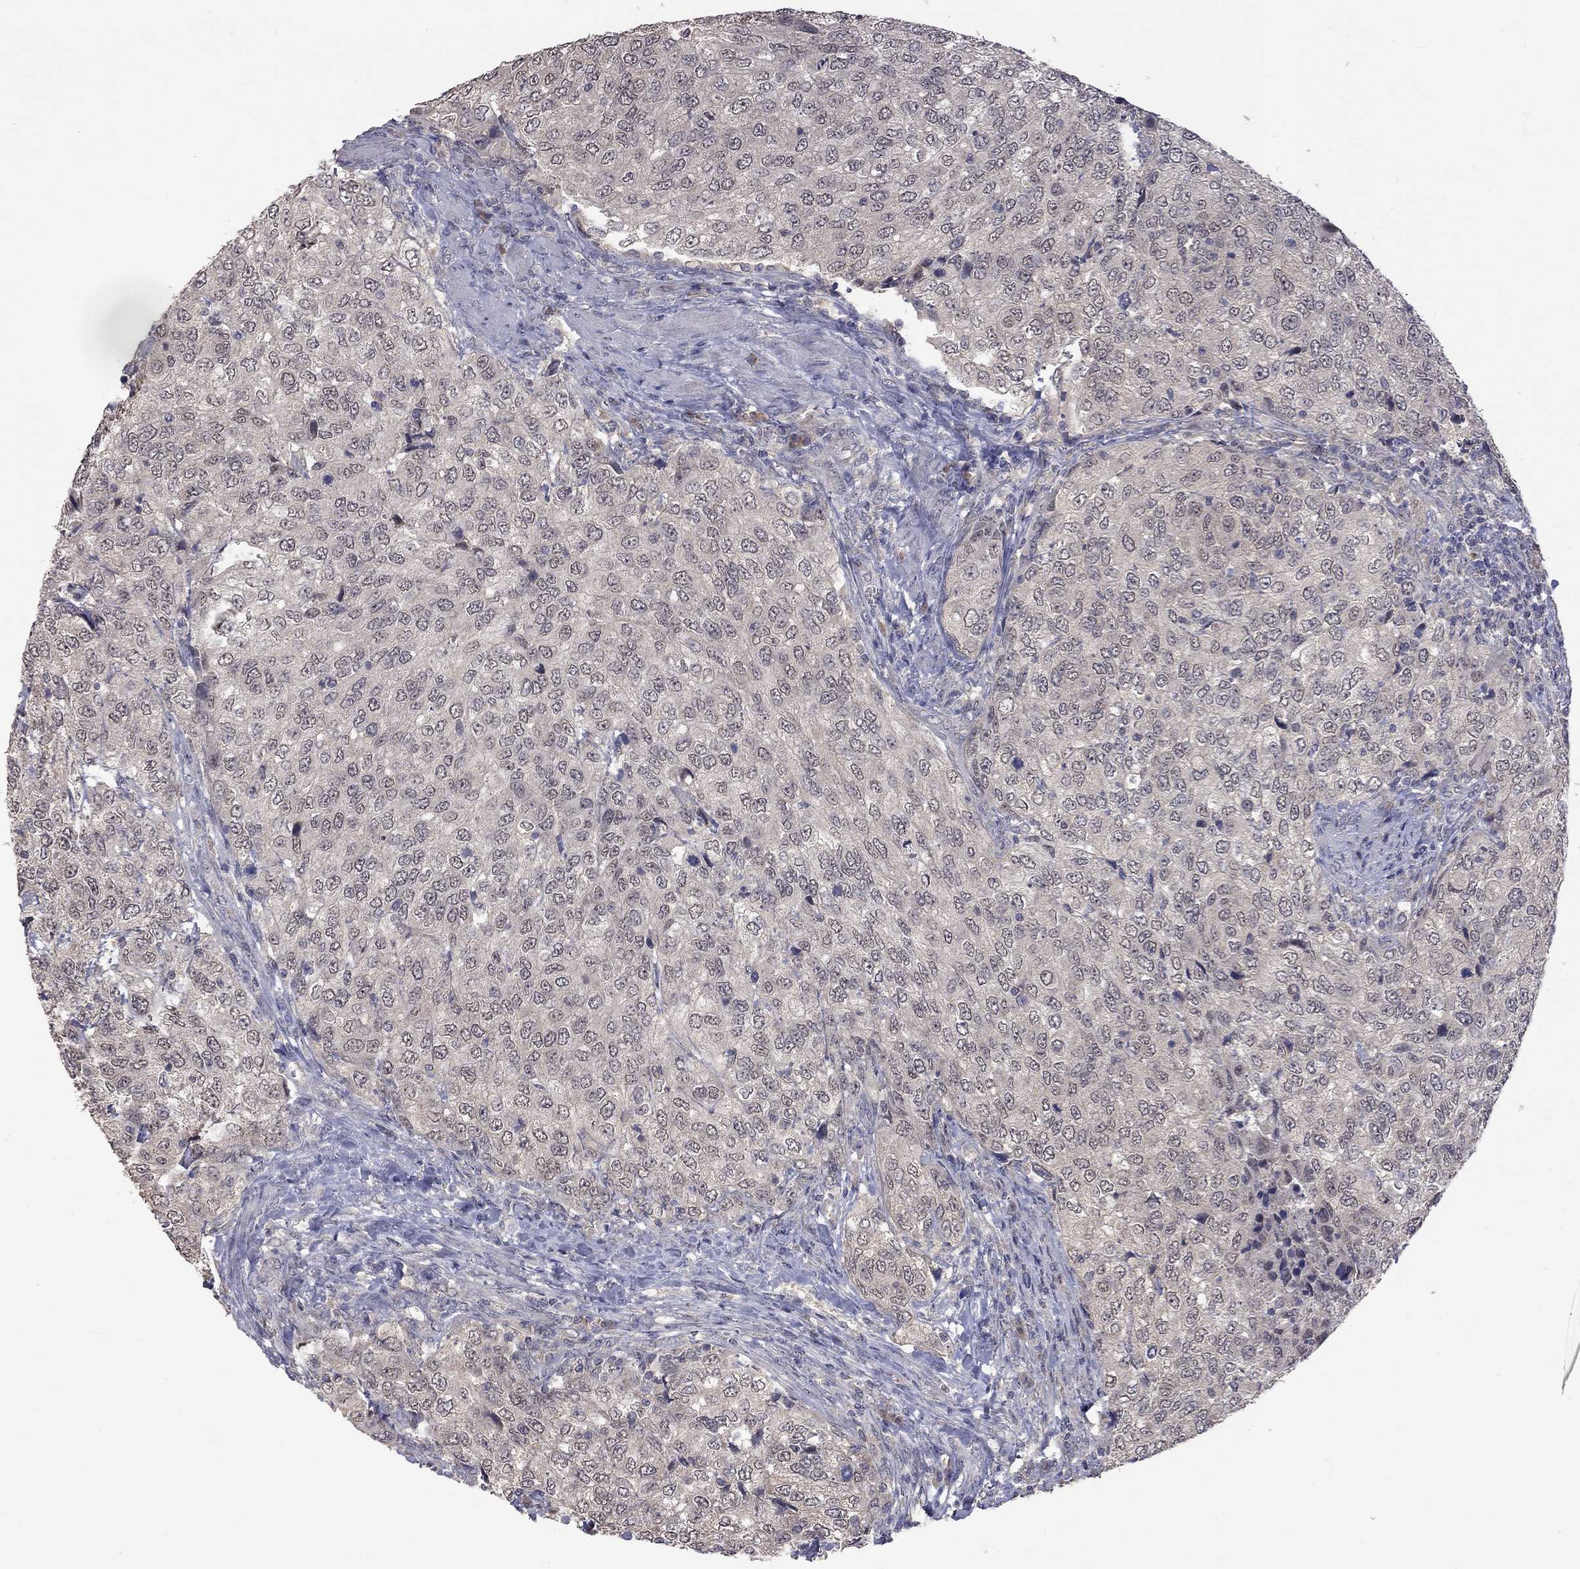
{"staining": {"intensity": "negative", "quantity": "none", "location": "none"}, "tissue": "urothelial cancer", "cell_type": "Tumor cells", "image_type": "cancer", "snomed": [{"axis": "morphology", "description": "Urothelial carcinoma, High grade"}, {"axis": "topography", "description": "Urinary bladder"}], "caption": "Immunohistochemistry photomicrograph of urothelial cancer stained for a protein (brown), which exhibits no positivity in tumor cells.", "gene": "HTR6", "patient": {"sex": "female", "age": 78}}